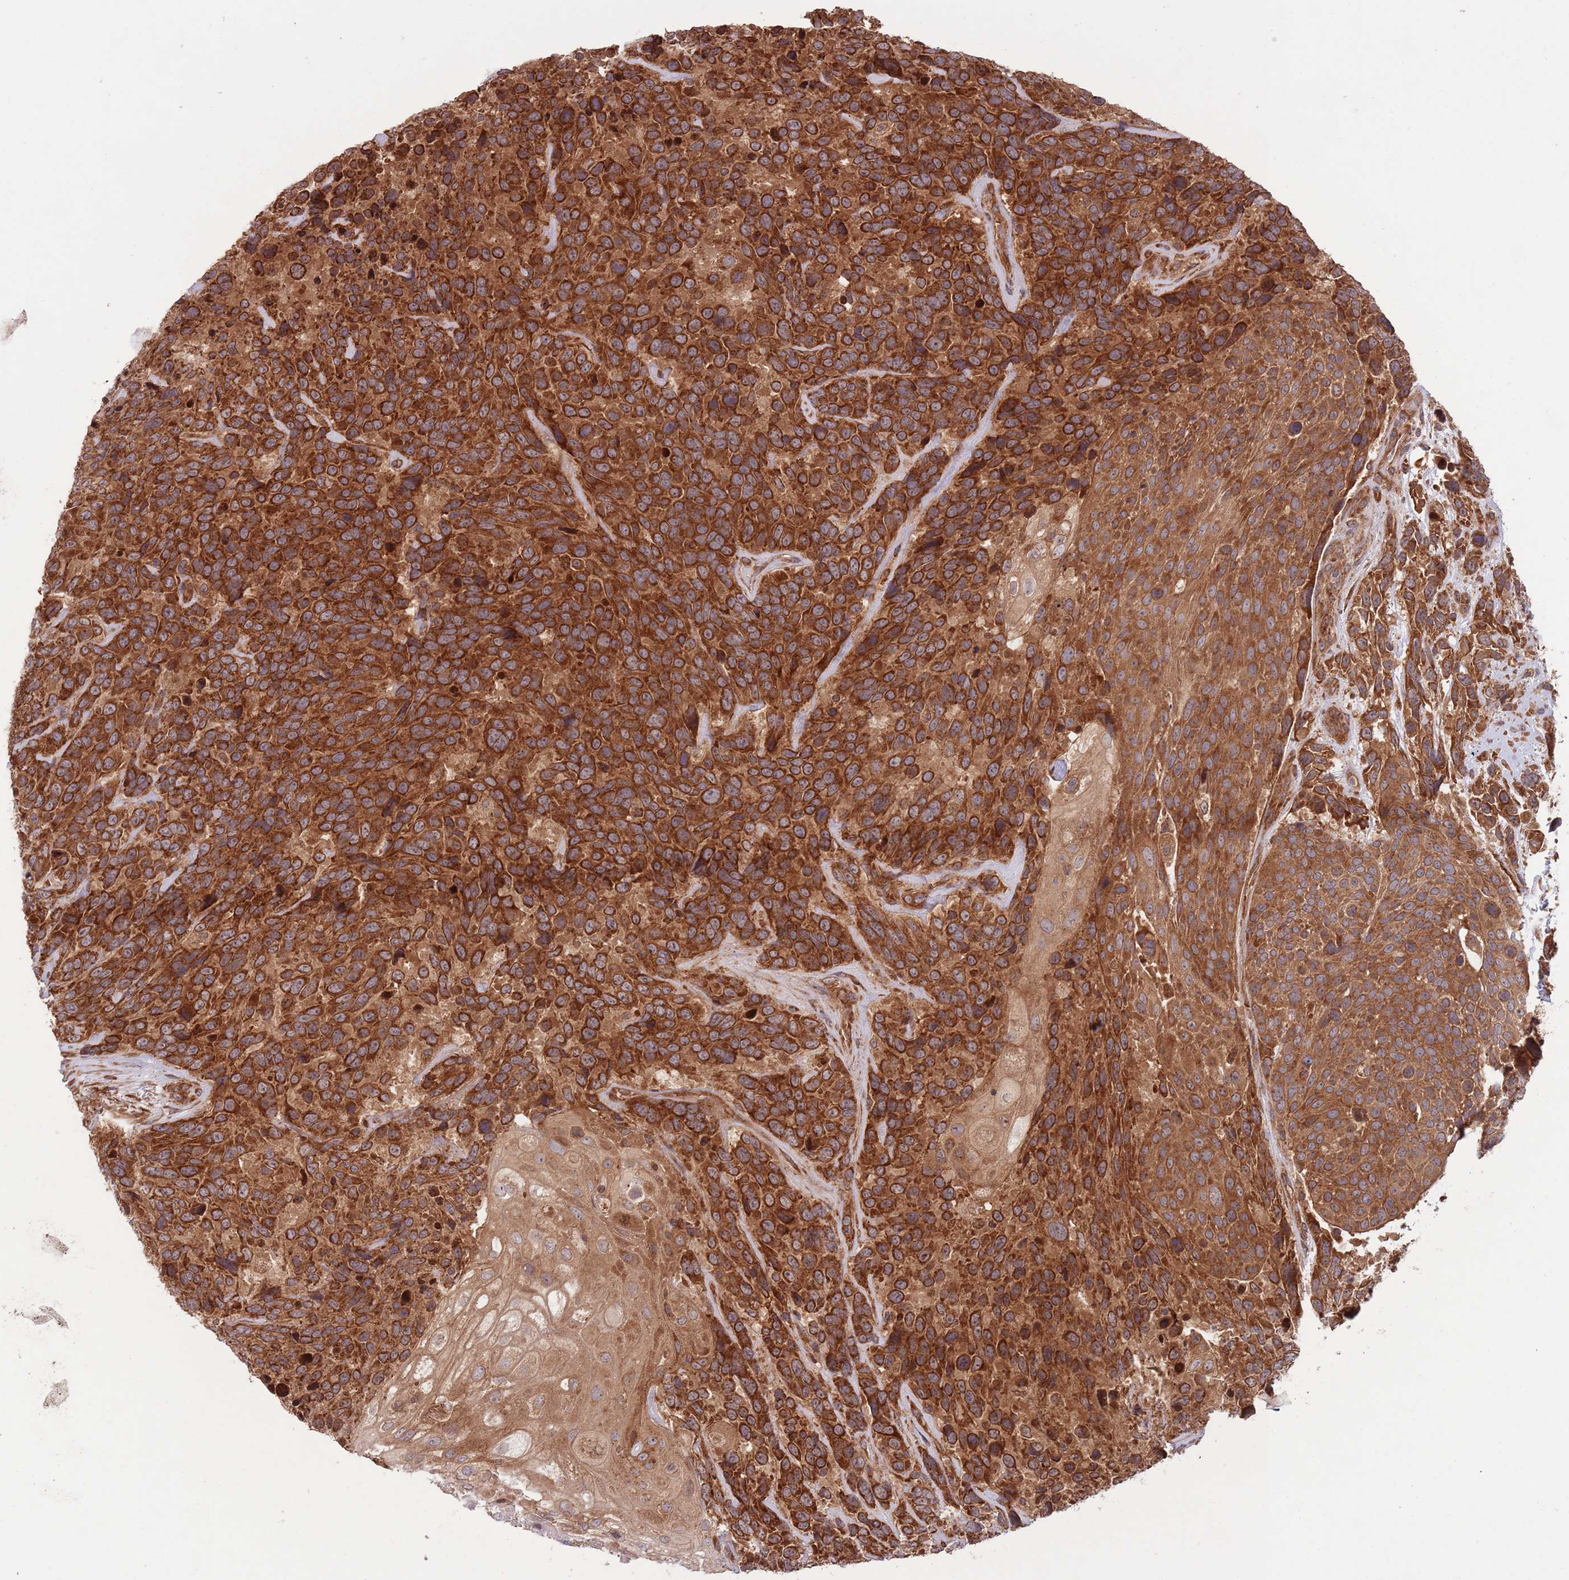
{"staining": {"intensity": "strong", "quantity": ">75%", "location": "cytoplasmic/membranous"}, "tissue": "urothelial cancer", "cell_type": "Tumor cells", "image_type": "cancer", "snomed": [{"axis": "morphology", "description": "Urothelial carcinoma, High grade"}, {"axis": "topography", "description": "Urinary bladder"}], "caption": "Tumor cells reveal high levels of strong cytoplasmic/membranous staining in approximately >75% of cells in human urothelial cancer. The protein of interest is stained brown, and the nuclei are stained in blue (DAB IHC with brightfield microscopy, high magnification).", "gene": "MFNG", "patient": {"sex": "female", "age": 70}}